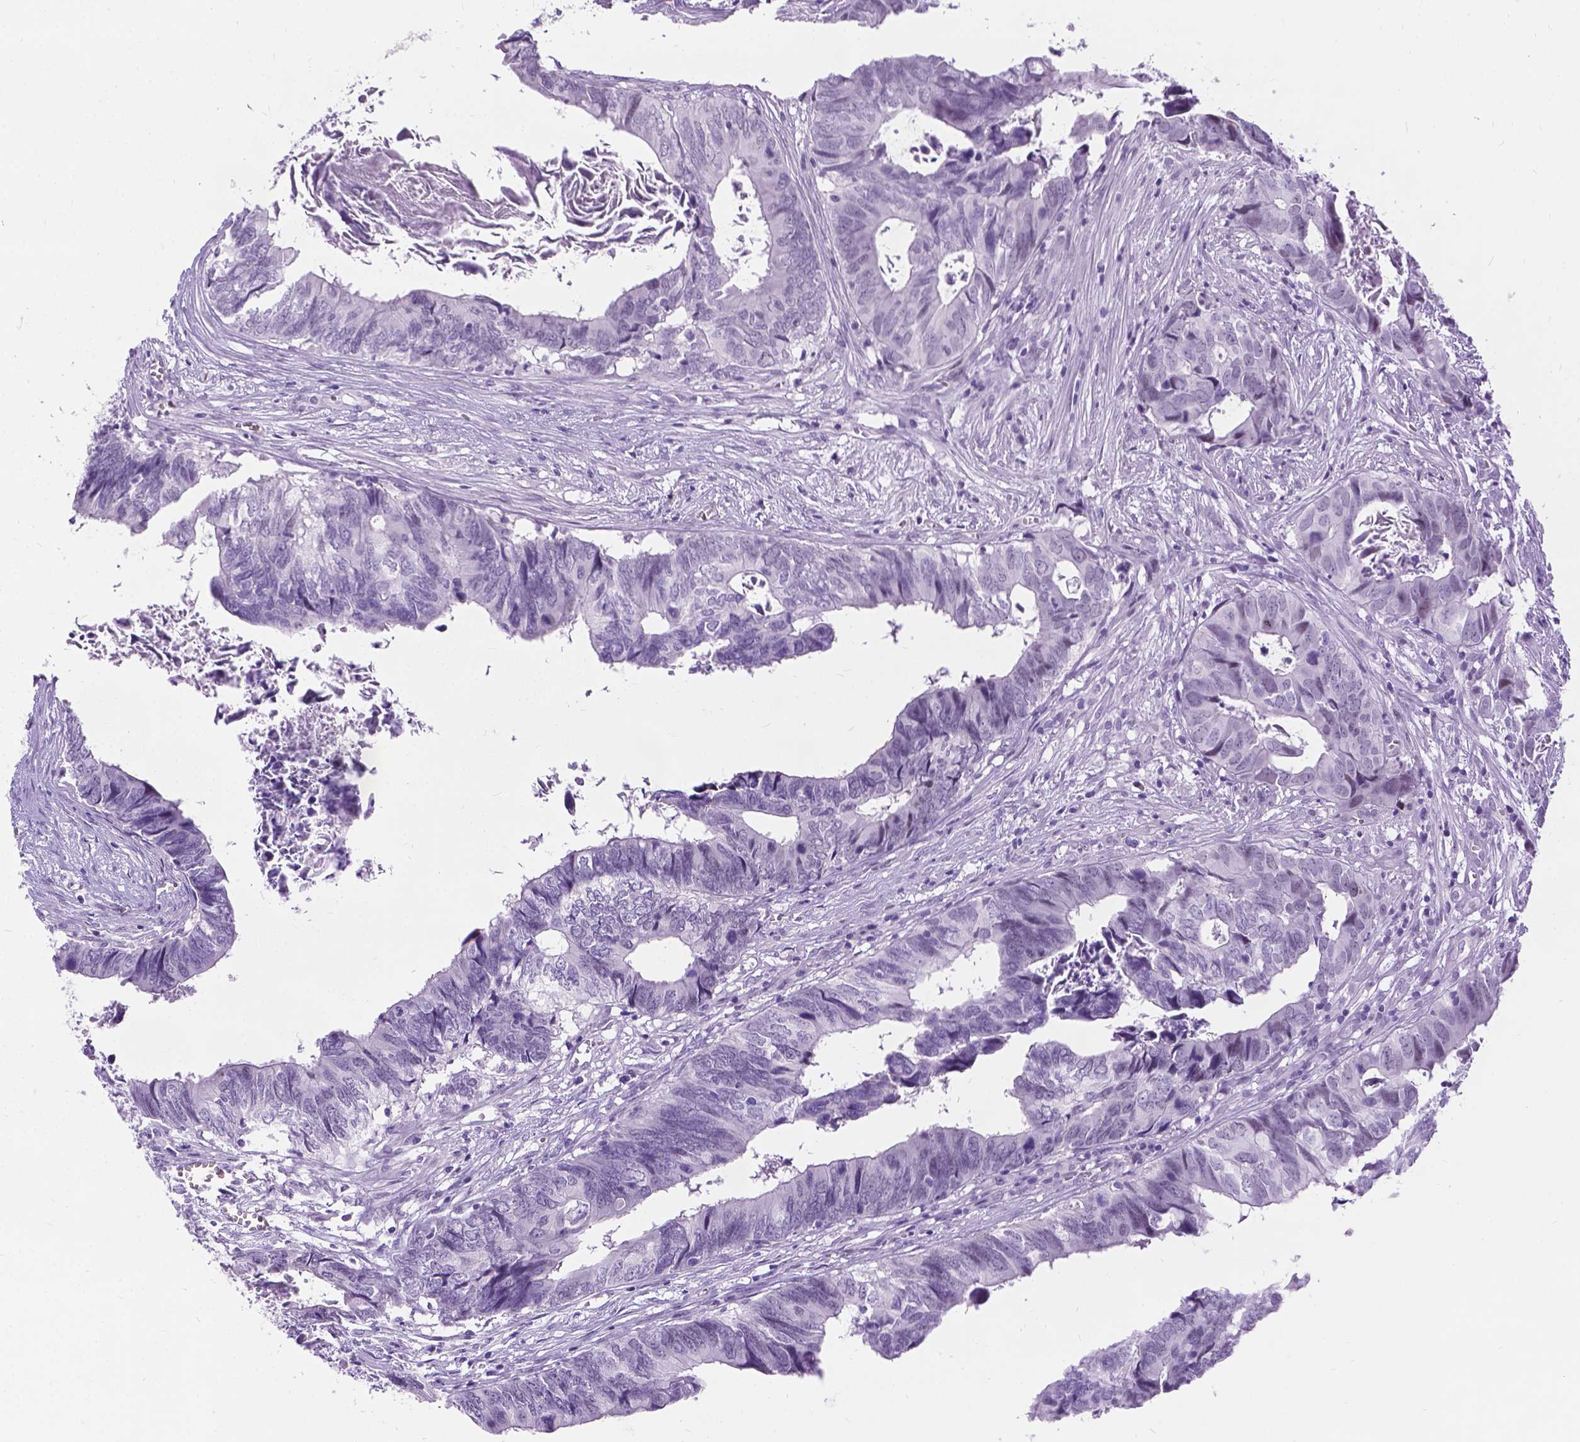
{"staining": {"intensity": "negative", "quantity": "none", "location": "none"}, "tissue": "colorectal cancer", "cell_type": "Tumor cells", "image_type": "cancer", "snomed": [{"axis": "morphology", "description": "Adenocarcinoma, NOS"}, {"axis": "topography", "description": "Colon"}], "caption": "Immunohistochemistry of colorectal cancer (adenocarcinoma) exhibits no positivity in tumor cells.", "gene": "PROB1", "patient": {"sex": "female", "age": 82}}